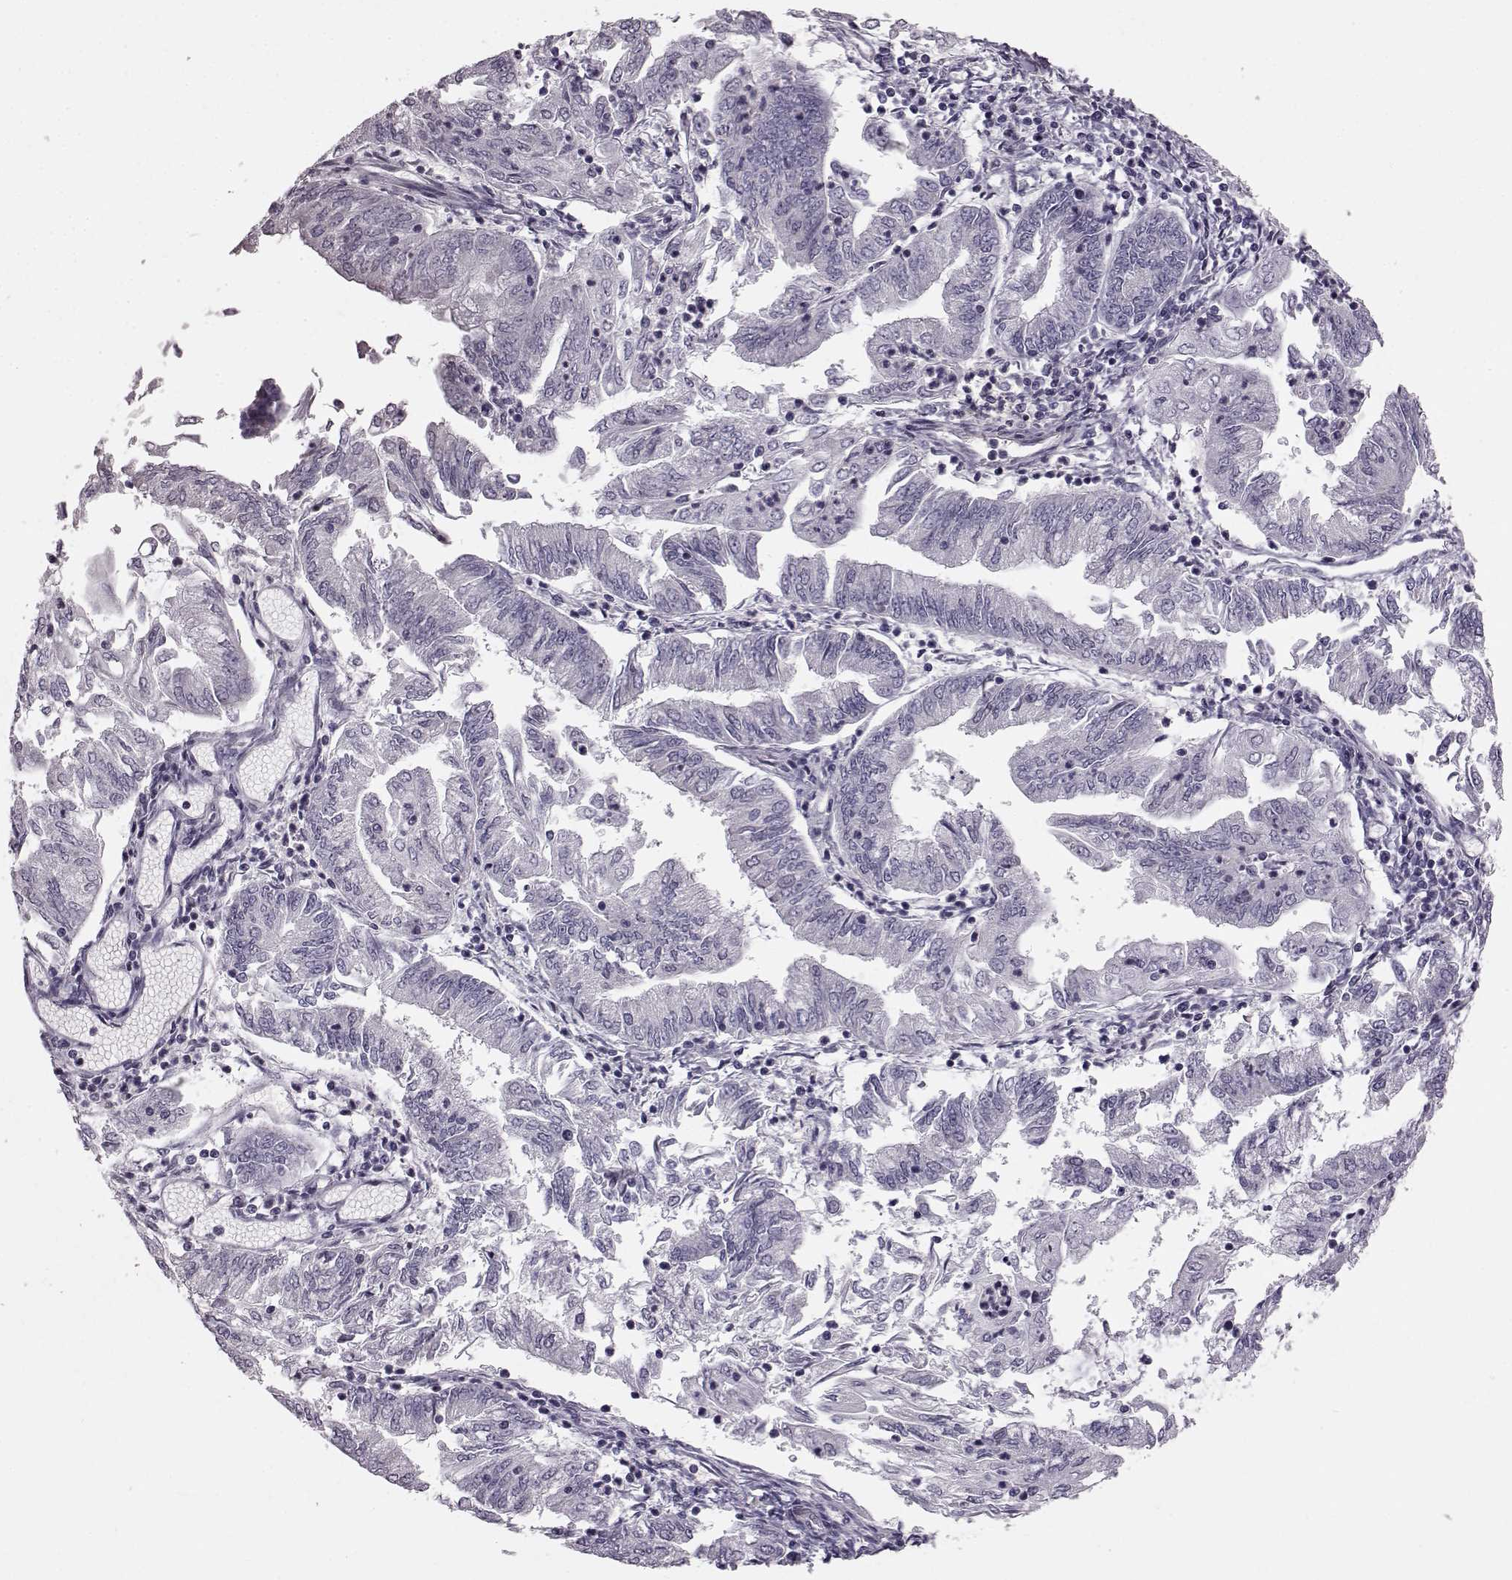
{"staining": {"intensity": "negative", "quantity": "none", "location": "none"}, "tissue": "endometrial cancer", "cell_type": "Tumor cells", "image_type": "cancer", "snomed": [{"axis": "morphology", "description": "Adenocarcinoma, NOS"}, {"axis": "topography", "description": "Endometrium"}], "caption": "Tumor cells show no significant expression in endometrial cancer (adenocarcinoma).", "gene": "TCHHL1", "patient": {"sex": "female", "age": 55}}